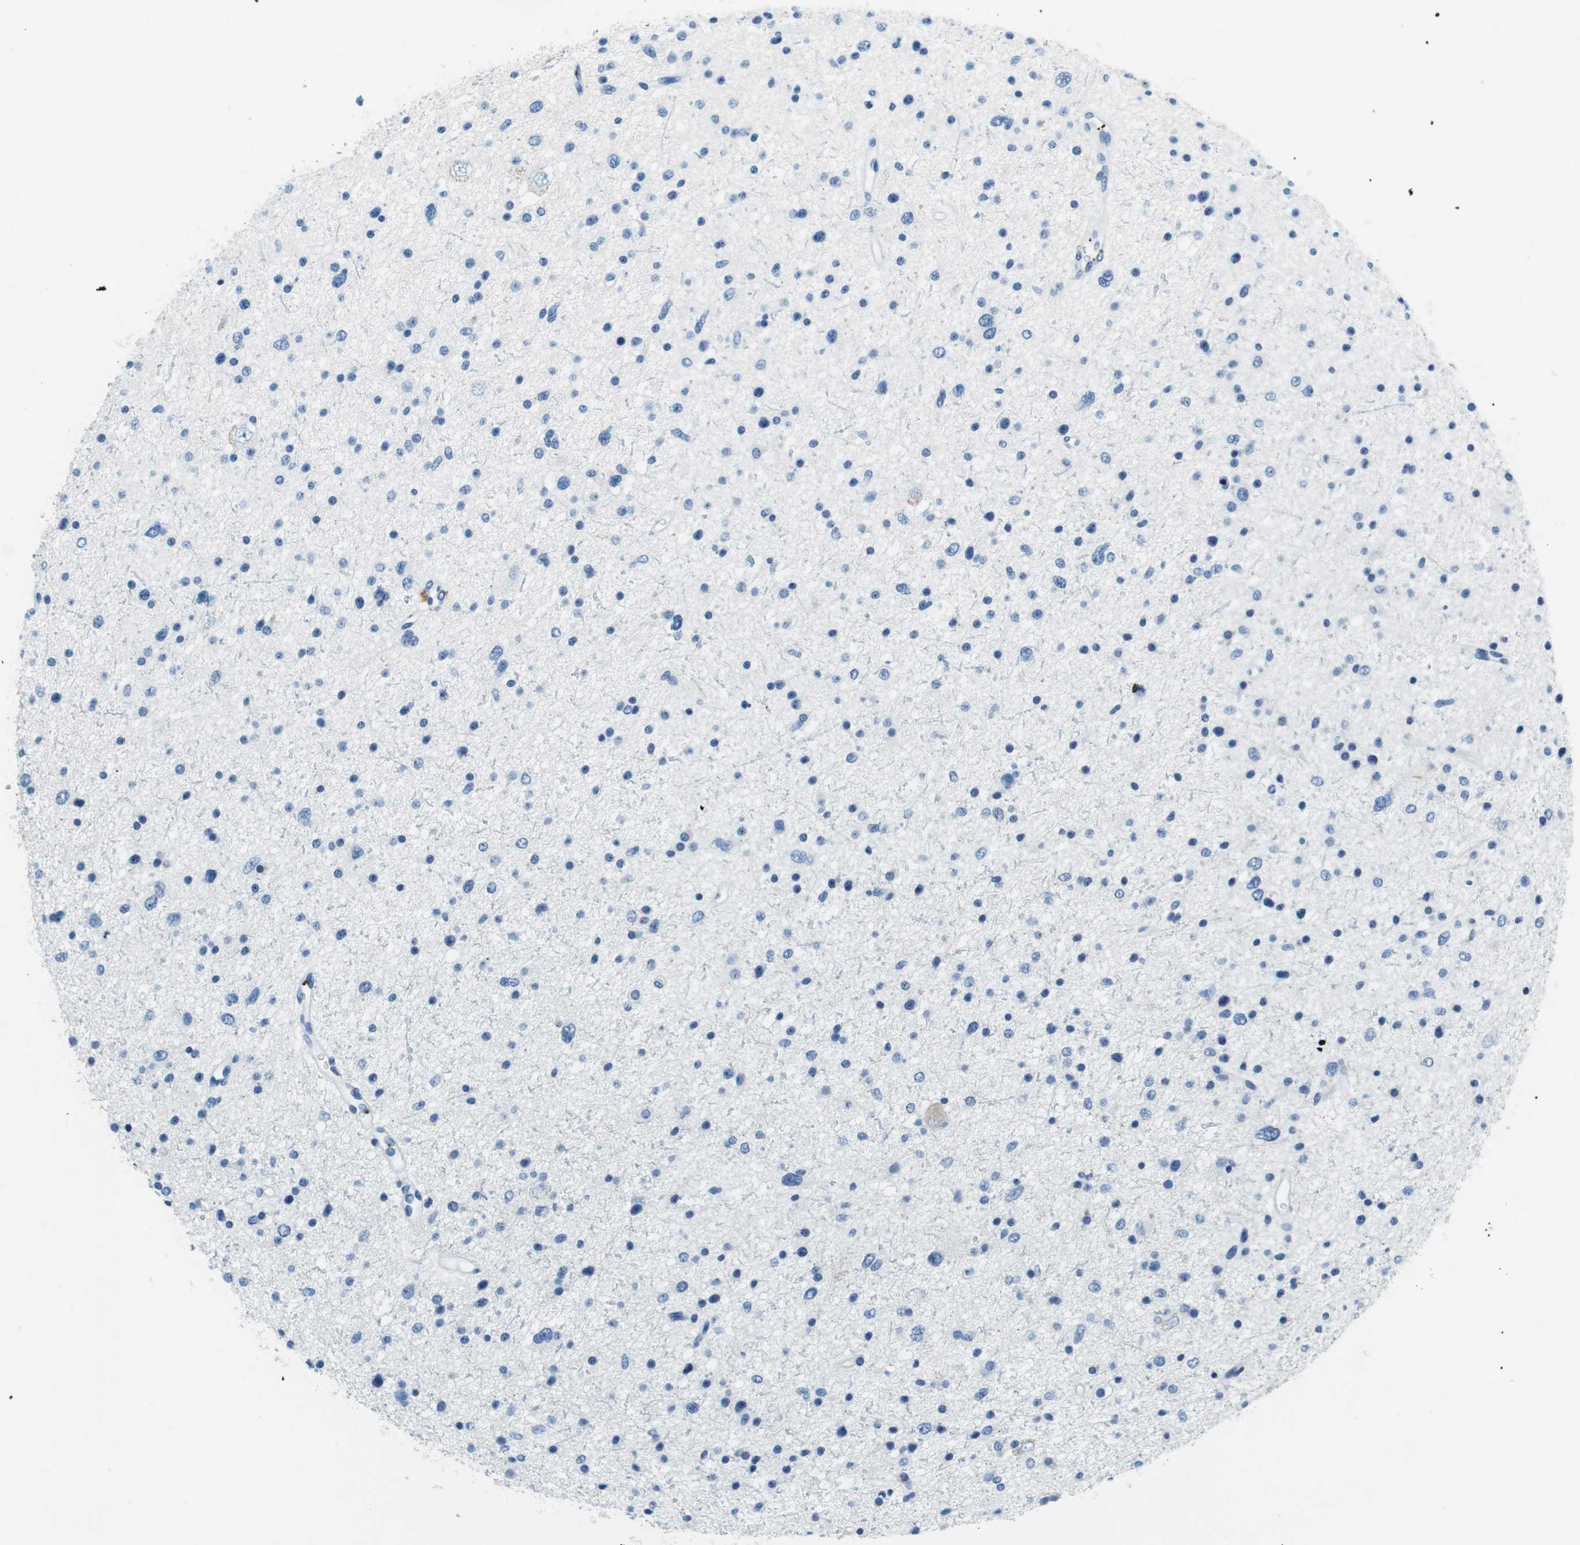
{"staining": {"intensity": "negative", "quantity": "none", "location": "none"}, "tissue": "glioma", "cell_type": "Tumor cells", "image_type": "cancer", "snomed": [{"axis": "morphology", "description": "Glioma, malignant, Low grade"}, {"axis": "topography", "description": "Brain"}], "caption": "Tumor cells show no significant protein expression in low-grade glioma (malignant).", "gene": "LAT", "patient": {"sex": "female", "age": 37}}